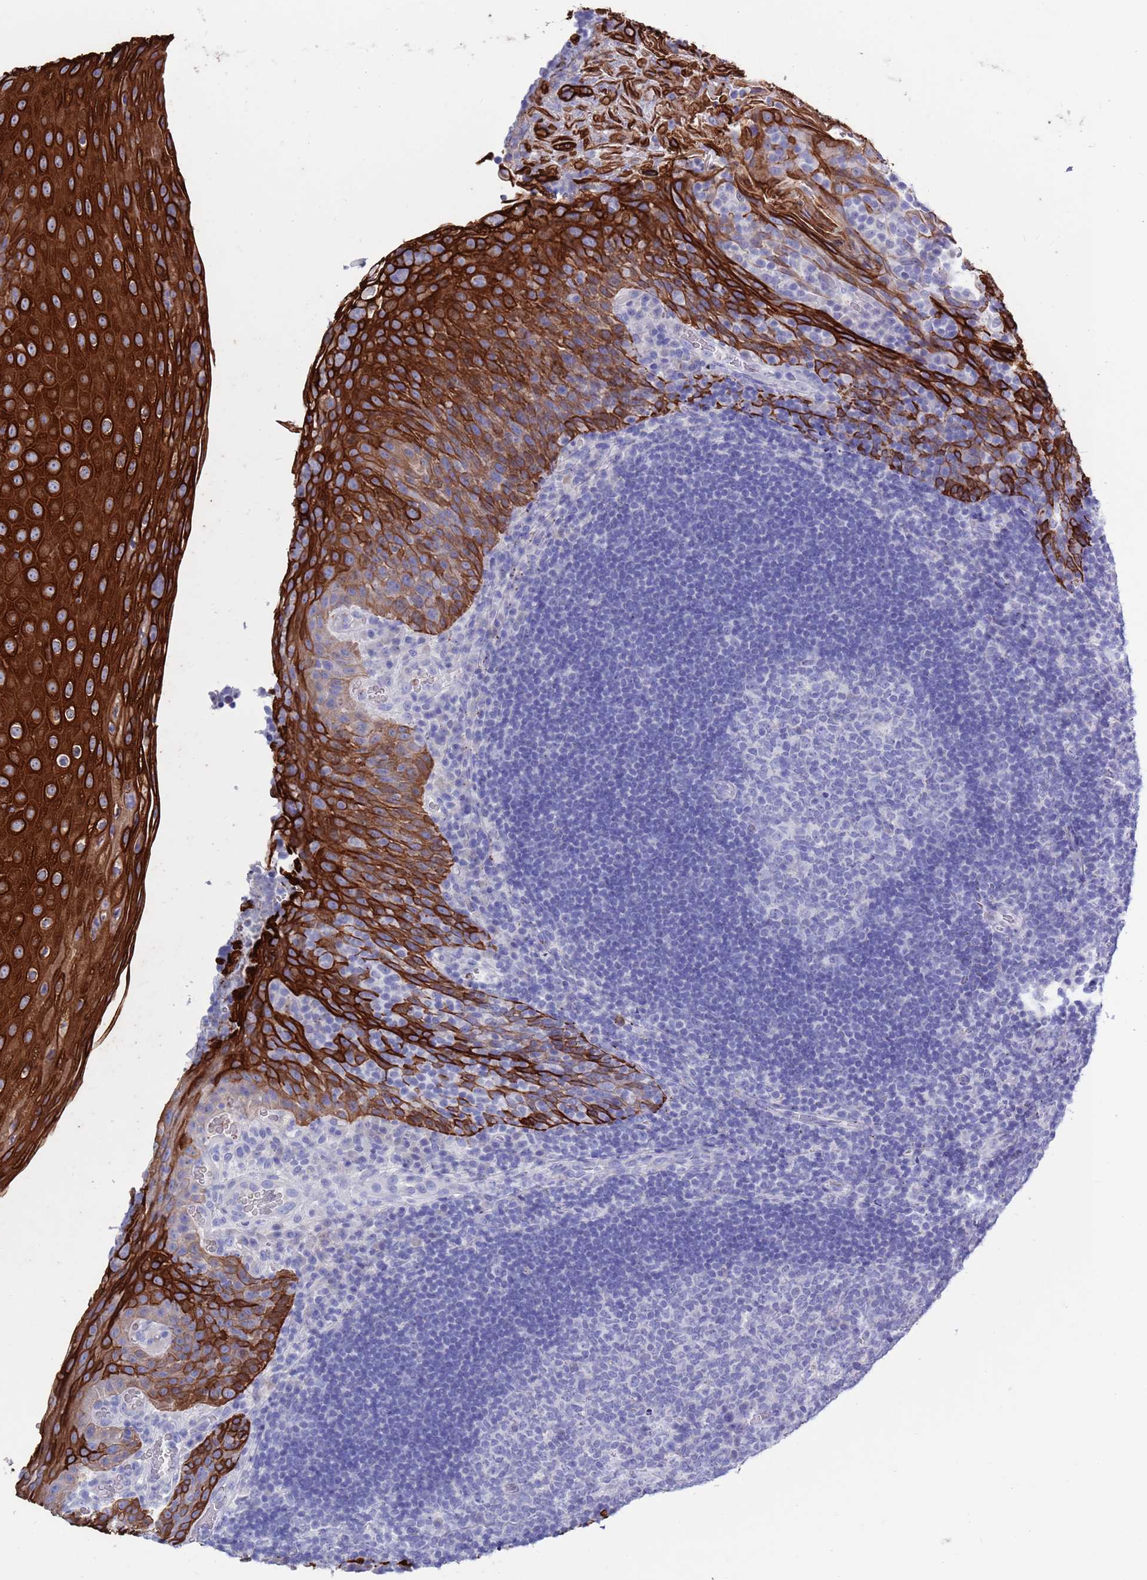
{"staining": {"intensity": "negative", "quantity": "none", "location": "none"}, "tissue": "tonsil", "cell_type": "Germinal center cells", "image_type": "normal", "snomed": [{"axis": "morphology", "description": "Normal tissue, NOS"}, {"axis": "topography", "description": "Tonsil"}], "caption": "IHC of unremarkable tonsil exhibits no staining in germinal center cells. Brightfield microscopy of immunohistochemistry (IHC) stained with DAB (brown) and hematoxylin (blue), captured at high magnification.", "gene": "MTMR2", "patient": {"sex": "male", "age": 17}}